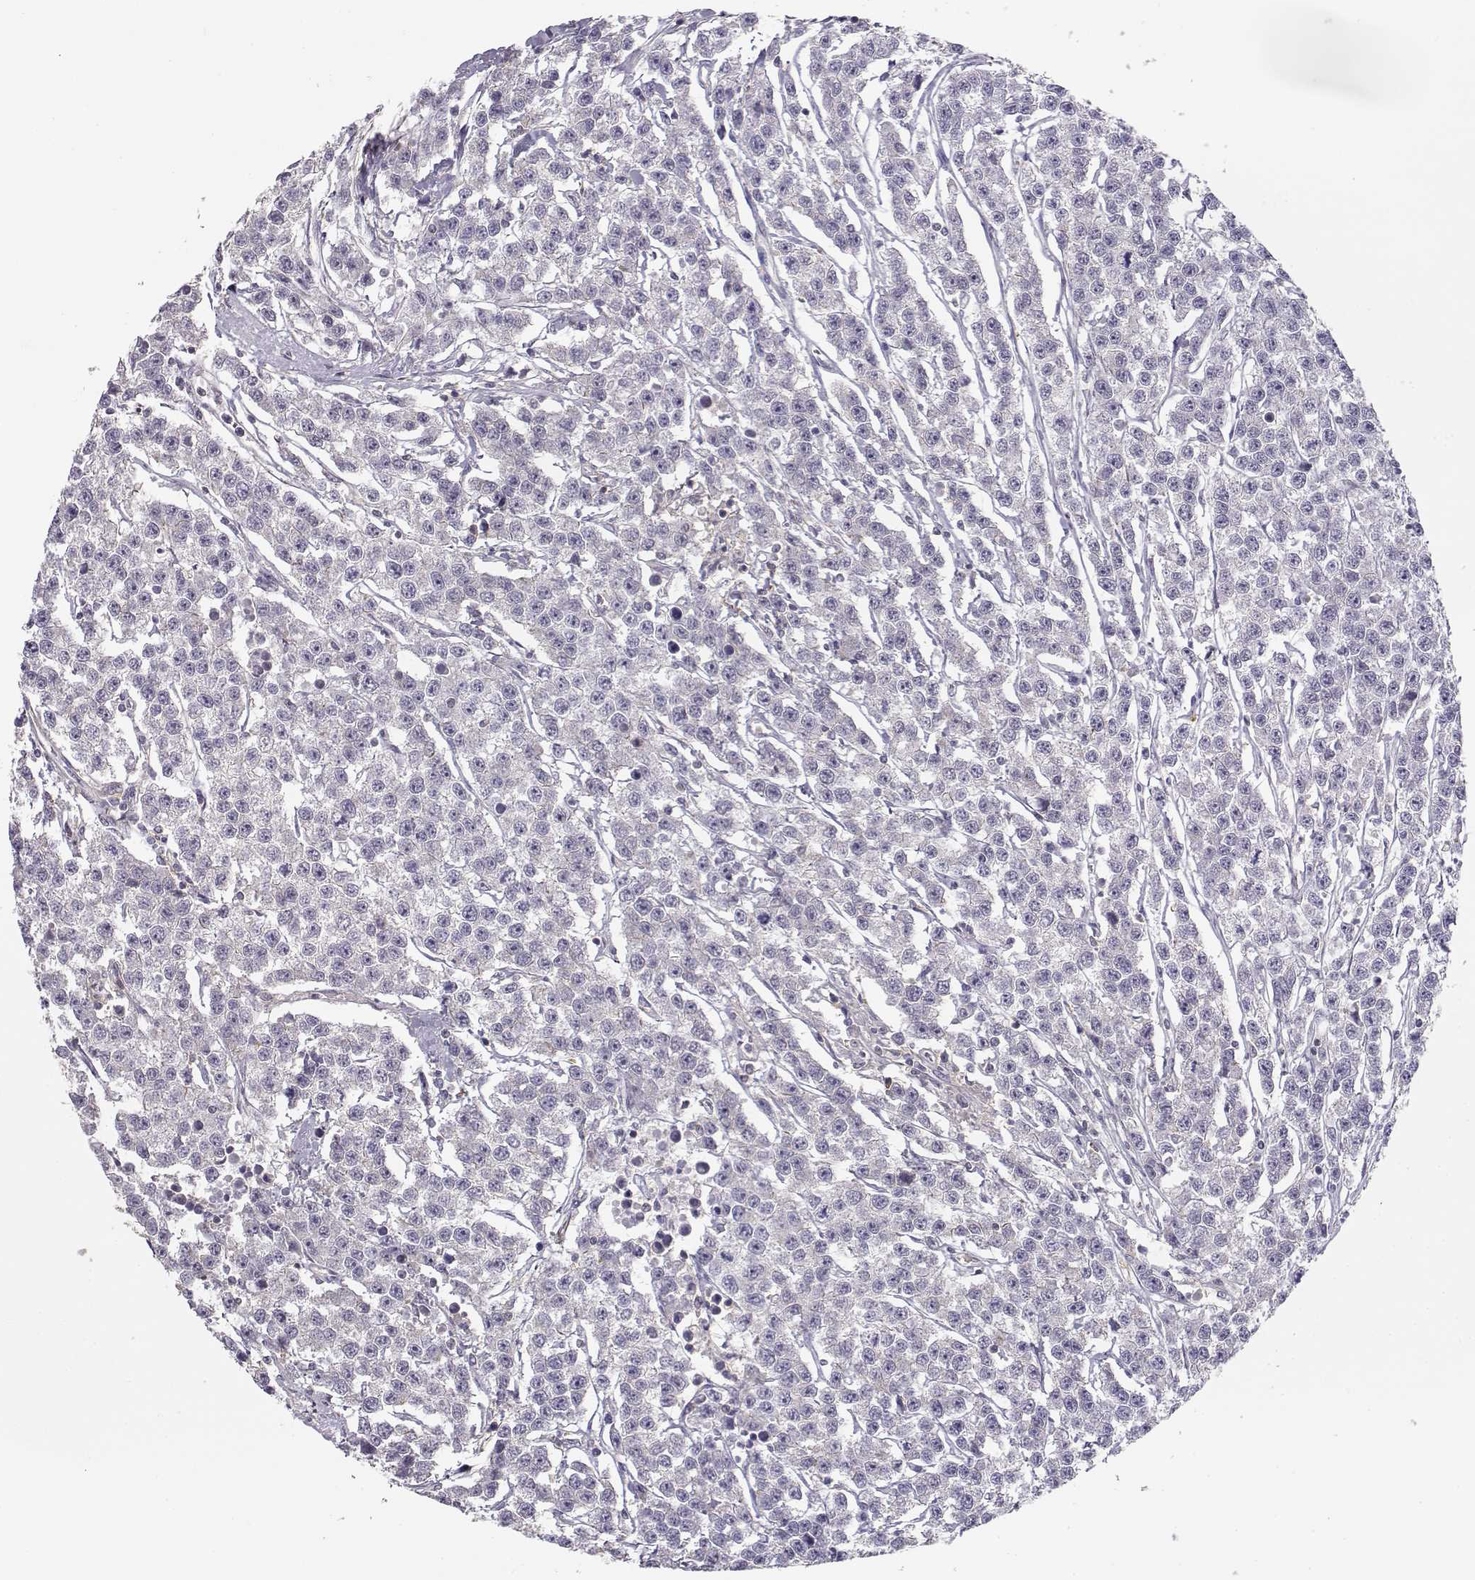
{"staining": {"intensity": "weak", "quantity": "<25%", "location": "cytoplasmic/membranous"}, "tissue": "testis cancer", "cell_type": "Tumor cells", "image_type": "cancer", "snomed": [{"axis": "morphology", "description": "Seminoma, NOS"}, {"axis": "topography", "description": "Testis"}], "caption": "A micrograph of testis cancer stained for a protein reveals no brown staining in tumor cells.", "gene": "DAPL1", "patient": {"sex": "male", "age": 59}}